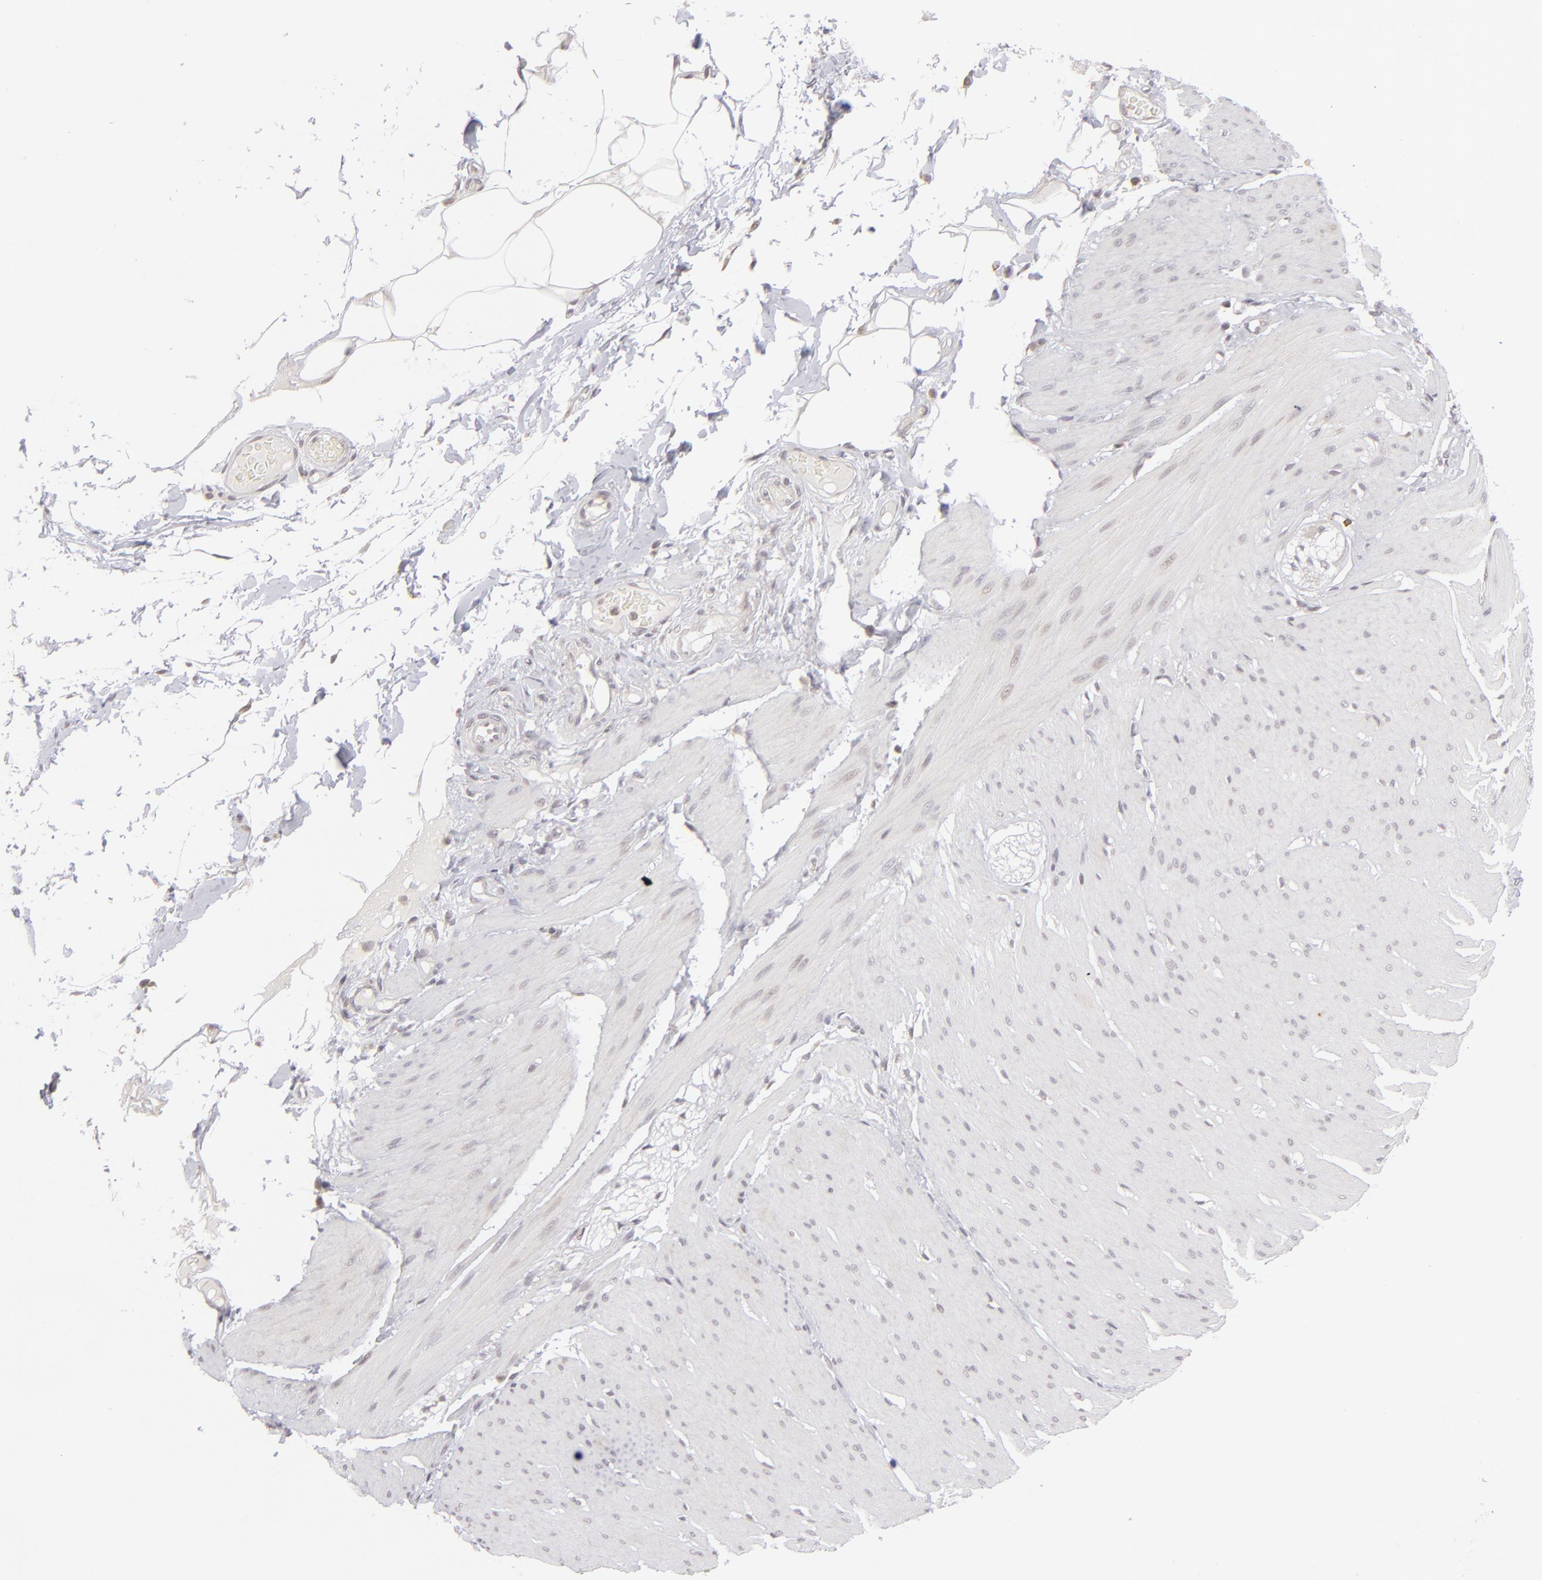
{"staining": {"intensity": "negative", "quantity": "none", "location": "none"}, "tissue": "smooth muscle", "cell_type": "Smooth muscle cells", "image_type": "normal", "snomed": [{"axis": "morphology", "description": "Normal tissue, NOS"}, {"axis": "topography", "description": "Smooth muscle"}, {"axis": "topography", "description": "Colon"}], "caption": "This is a image of IHC staining of unremarkable smooth muscle, which shows no positivity in smooth muscle cells.", "gene": "CLDN2", "patient": {"sex": "male", "age": 67}}